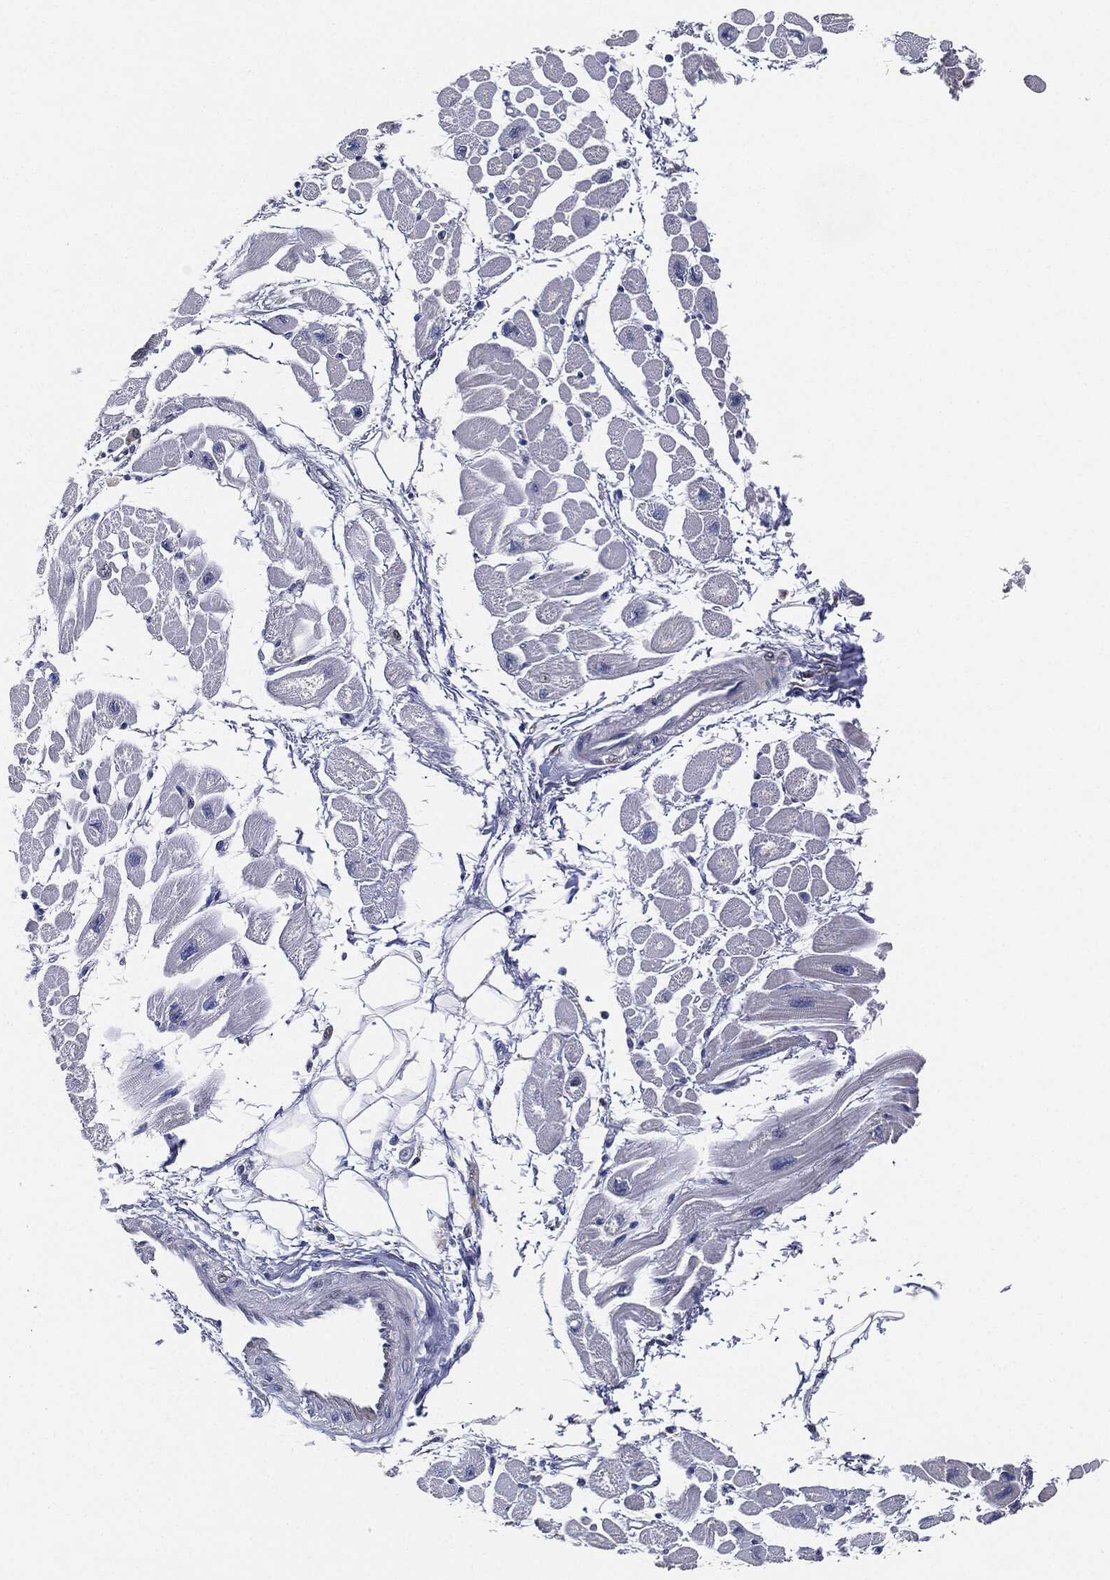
{"staining": {"intensity": "negative", "quantity": "none", "location": "none"}, "tissue": "heart muscle", "cell_type": "Cardiomyocytes", "image_type": "normal", "snomed": [{"axis": "morphology", "description": "Normal tissue, NOS"}, {"axis": "topography", "description": "Heart"}], "caption": "Protein analysis of benign heart muscle demonstrates no significant positivity in cardiomyocytes.", "gene": "NTRK1", "patient": {"sex": "male", "age": 66}}